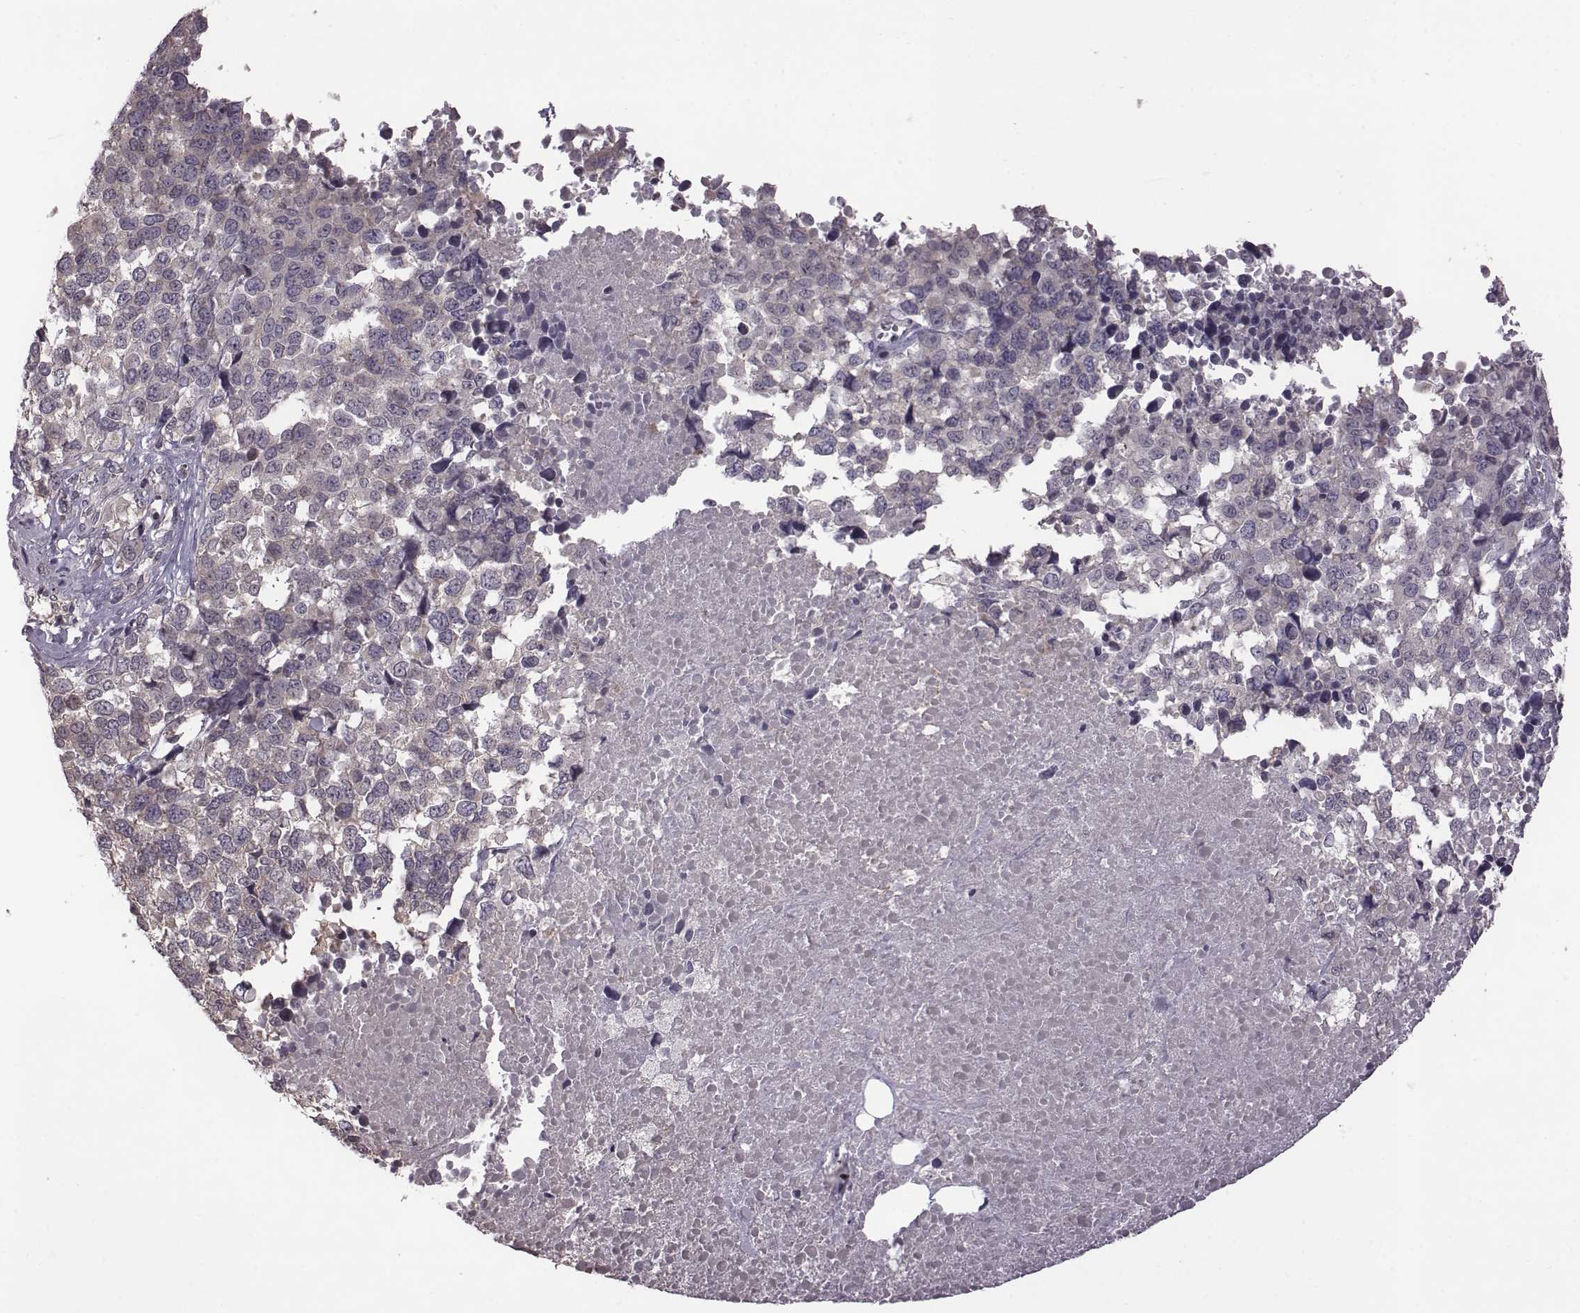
{"staining": {"intensity": "negative", "quantity": "none", "location": "none"}, "tissue": "melanoma", "cell_type": "Tumor cells", "image_type": "cancer", "snomed": [{"axis": "morphology", "description": "Malignant melanoma, Metastatic site"}, {"axis": "topography", "description": "Skin"}], "caption": "Histopathology image shows no protein expression in tumor cells of melanoma tissue. (Stains: DAB immunohistochemistry with hematoxylin counter stain, Microscopy: brightfield microscopy at high magnification).", "gene": "BICDL1", "patient": {"sex": "male", "age": 84}}